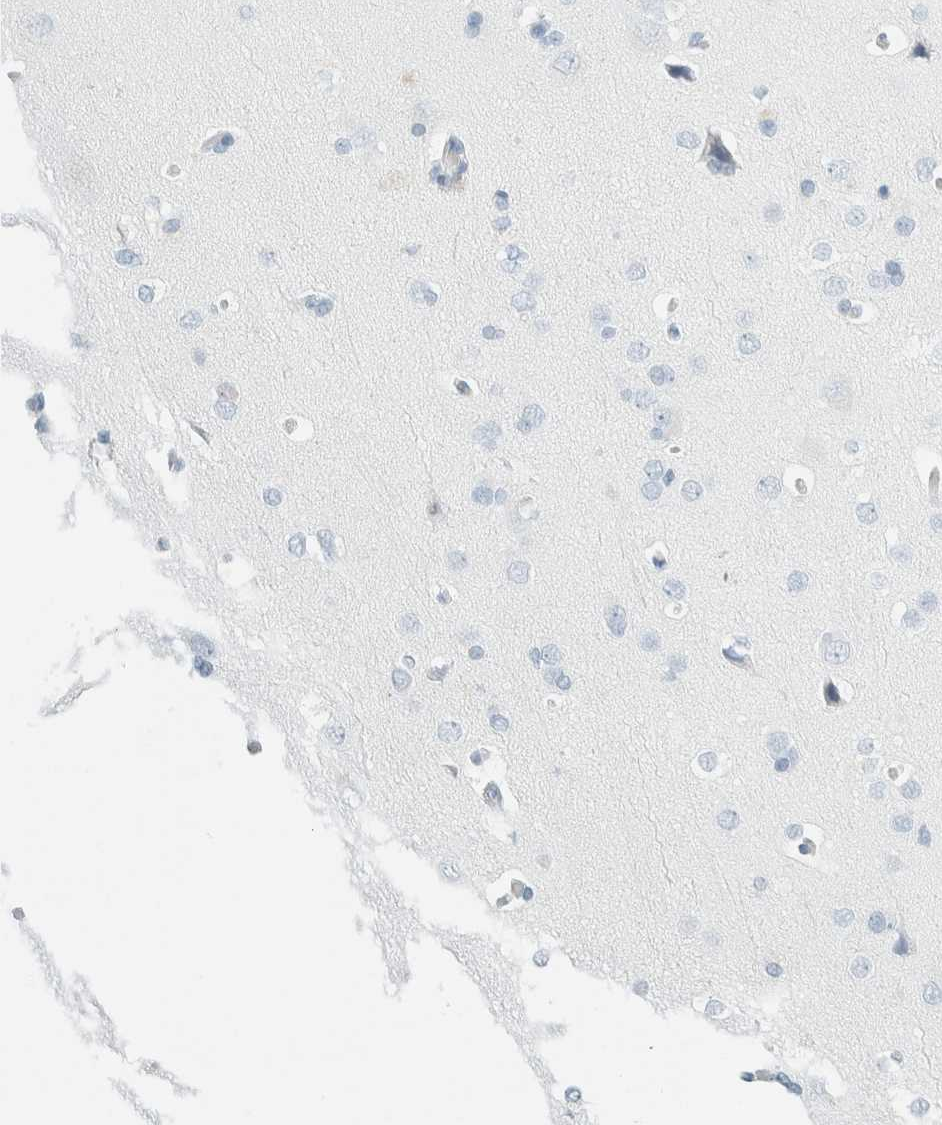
{"staining": {"intensity": "negative", "quantity": "none", "location": "none"}, "tissue": "cerebral cortex", "cell_type": "Endothelial cells", "image_type": "normal", "snomed": [{"axis": "morphology", "description": "Normal tissue, NOS"}, {"axis": "topography", "description": "Cerebral cortex"}], "caption": "Immunohistochemical staining of benign human cerebral cortex displays no significant positivity in endothelial cells. (Stains: DAB immunohistochemistry (IHC) with hematoxylin counter stain, Microscopy: brightfield microscopy at high magnification).", "gene": "ARHGAP27", "patient": {"sex": "male", "age": 62}}